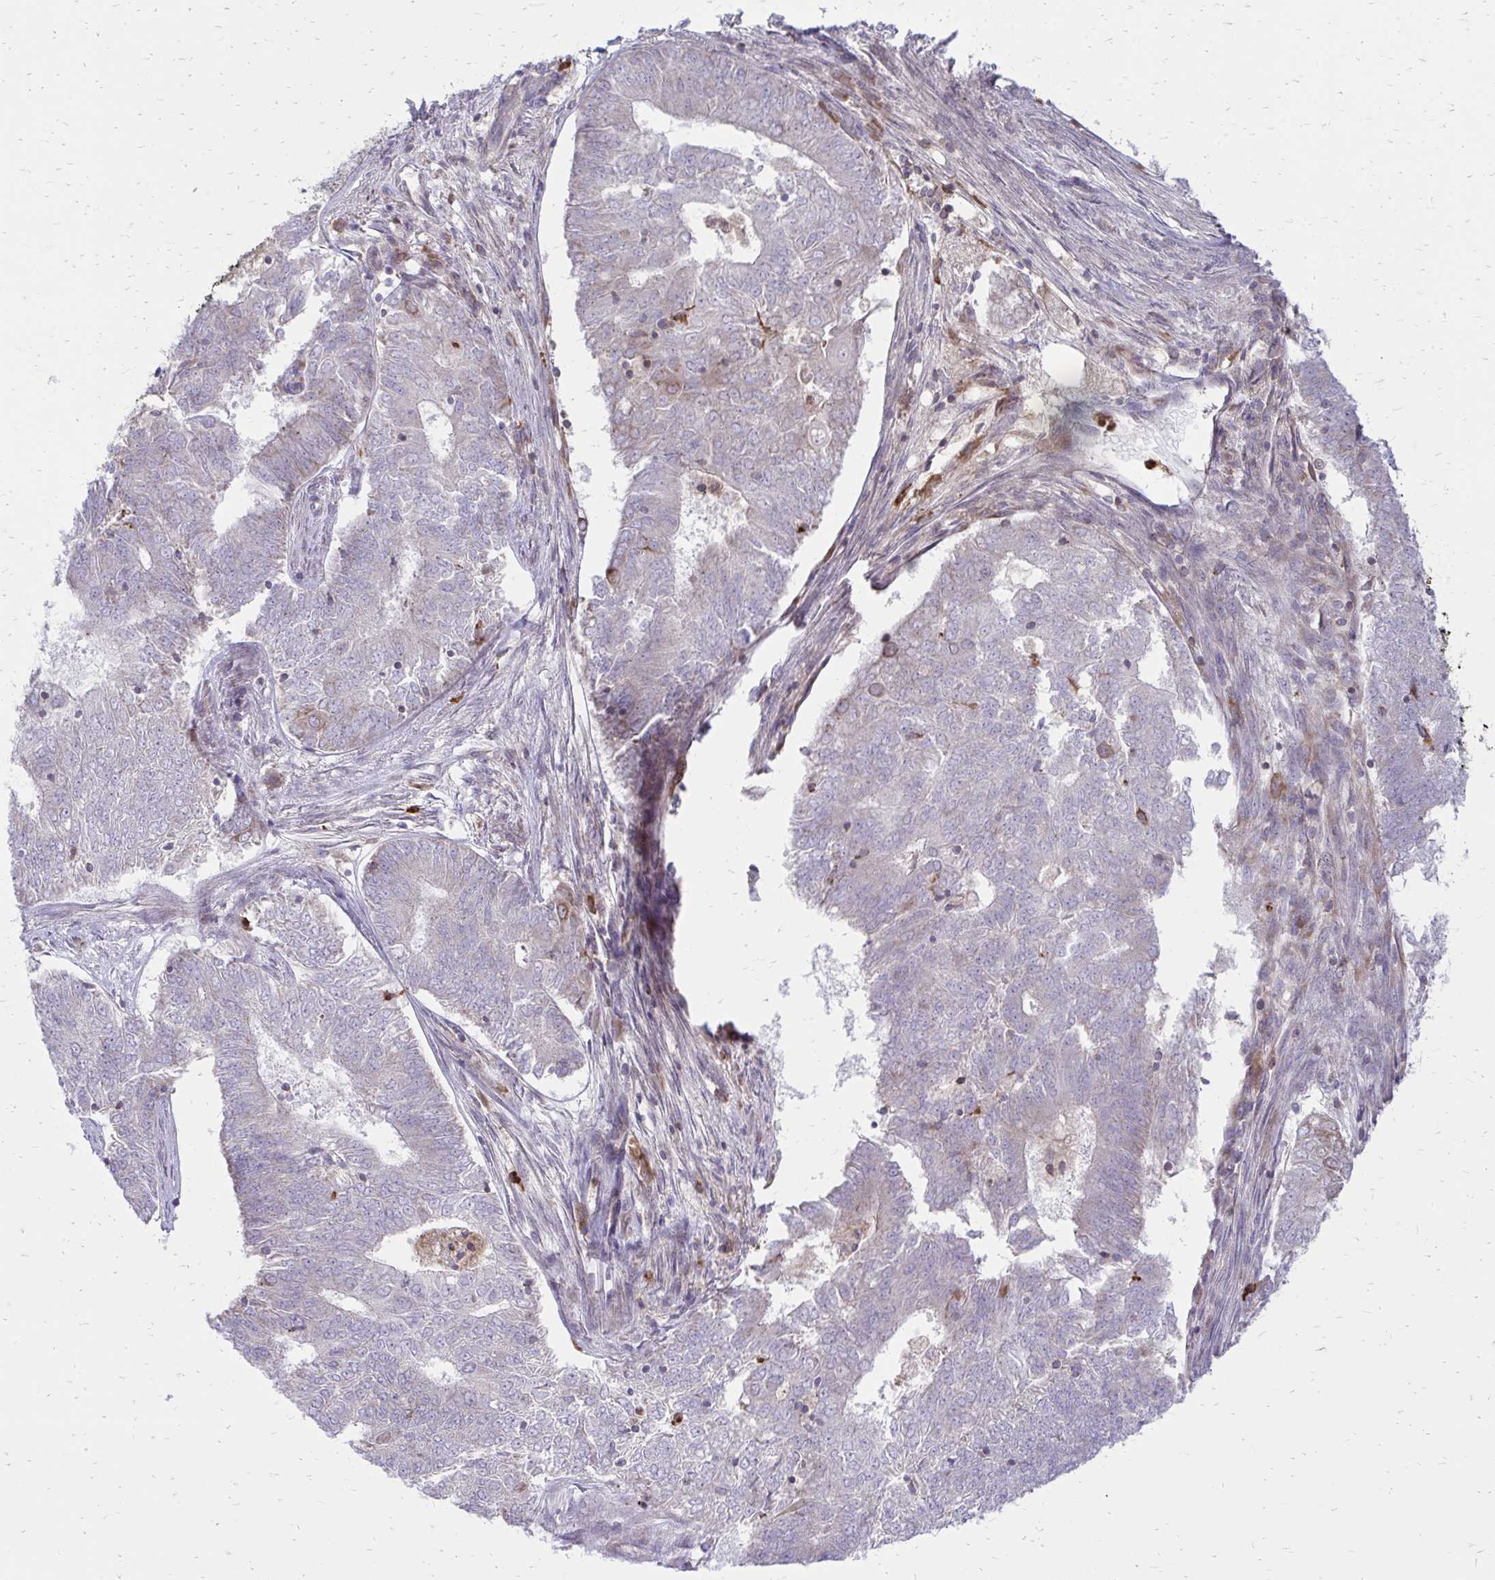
{"staining": {"intensity": "negative", "quantity": "none", "location": "none"}, "tissue": "endometrial cancer", "cell_type": "Tumor cells", "image_type": "cancer", "snomed": [{"axis": "morphology", "description": "Adenocarcinoma, NOS"}, {"axis": "topography", "description": "Endometrium"}], "caption": "This photomicrograph is of endometrial cancer (adenocarcinoma) stained with immunohistochemistry to label a protein in brown with the nuclei are counter-stained blue. There is no staining in tumor cells. The staining was performed using DAB (3,3'-diaminobenzidine) to visualize the protein expression in brown, while the nuclei were stained in blue with hematoxylin (Magnification: 20x).", "gene": "ASAP1", "patient": {"sex": "female", "age": 62}}